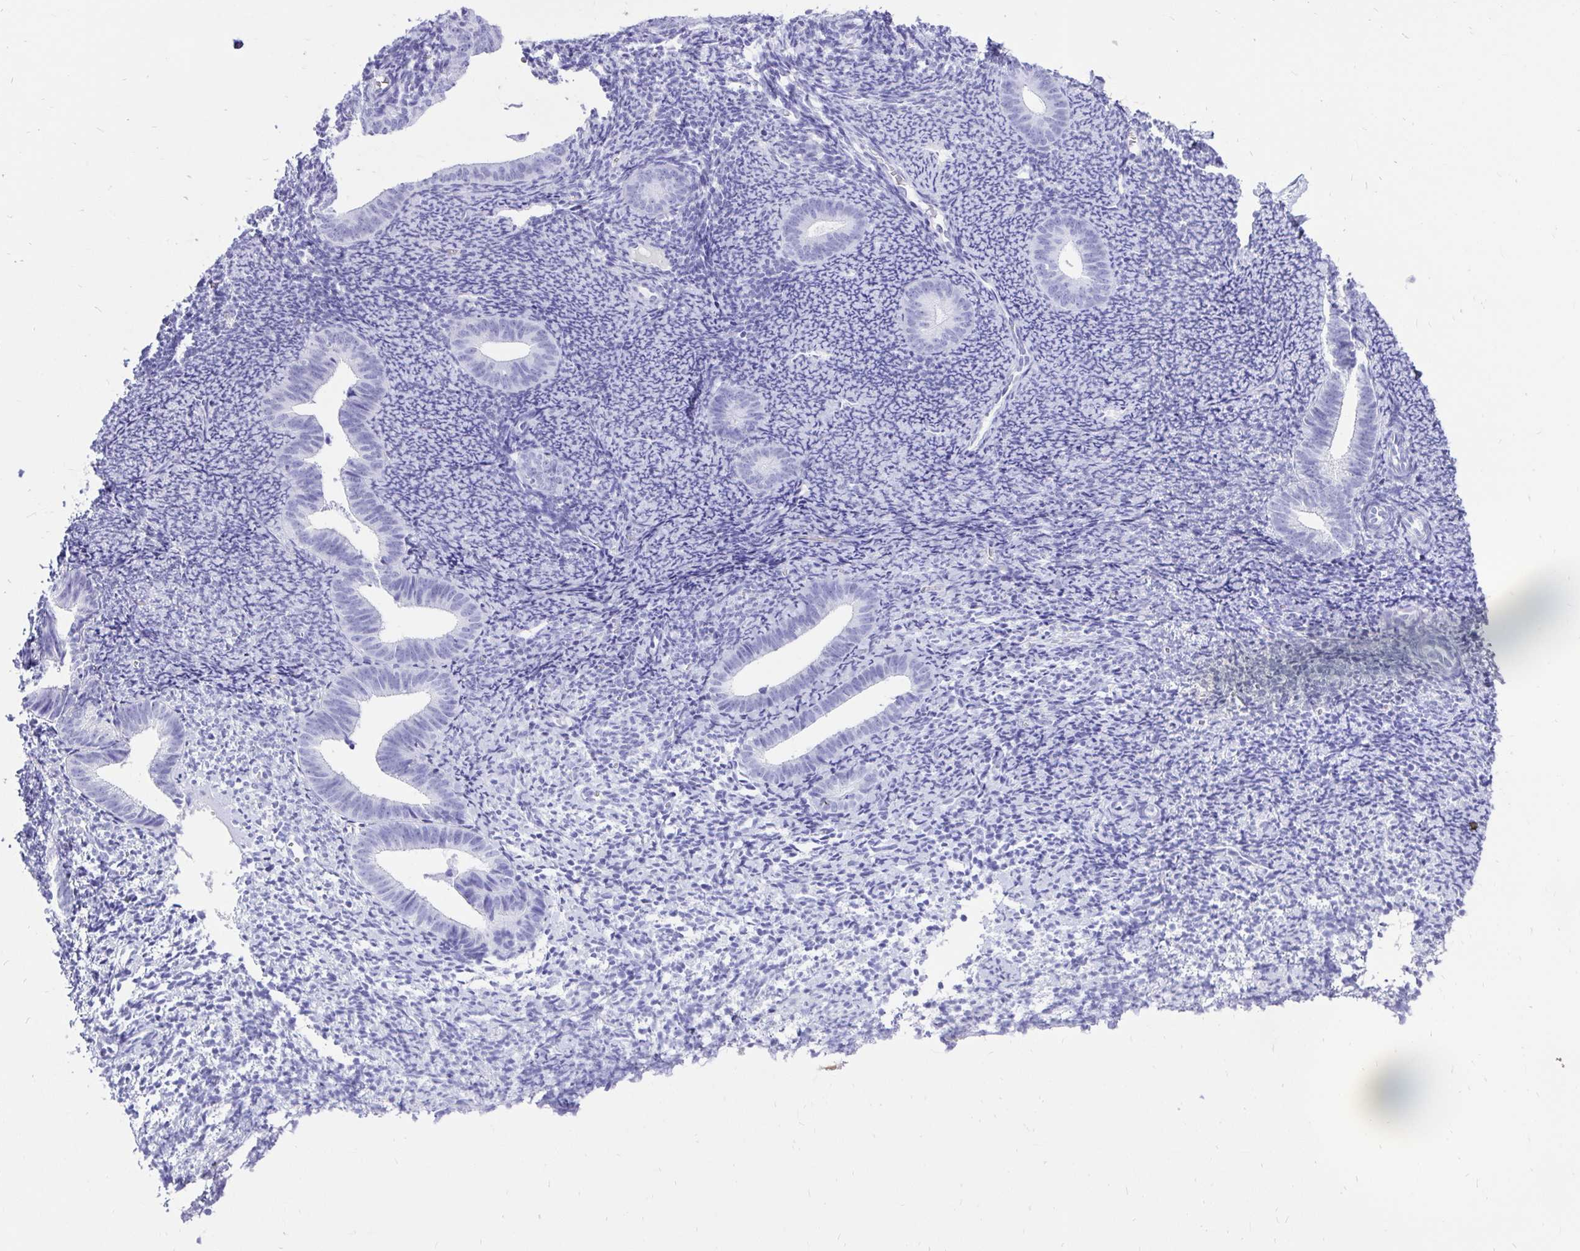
{"staining": {"intensity": "negative", "quantity": "none", "location": "none"}, "tissue": "endometrium", "cell_type": "Cells in endometrial stroma", "image_type": "normal", "snomed": [{"axis": "morphology", "description": "Normal tissue, NOS"}, {"axis": "topography", "description": "Endometrium"}], "caption": "This is an immunohistochemistry (IHC) micrograph of normal human endometrium. There is no staining in cells in endometrial stroma.", "gene": "KRT13", "patient": {"sex": "female", "age": 39}}